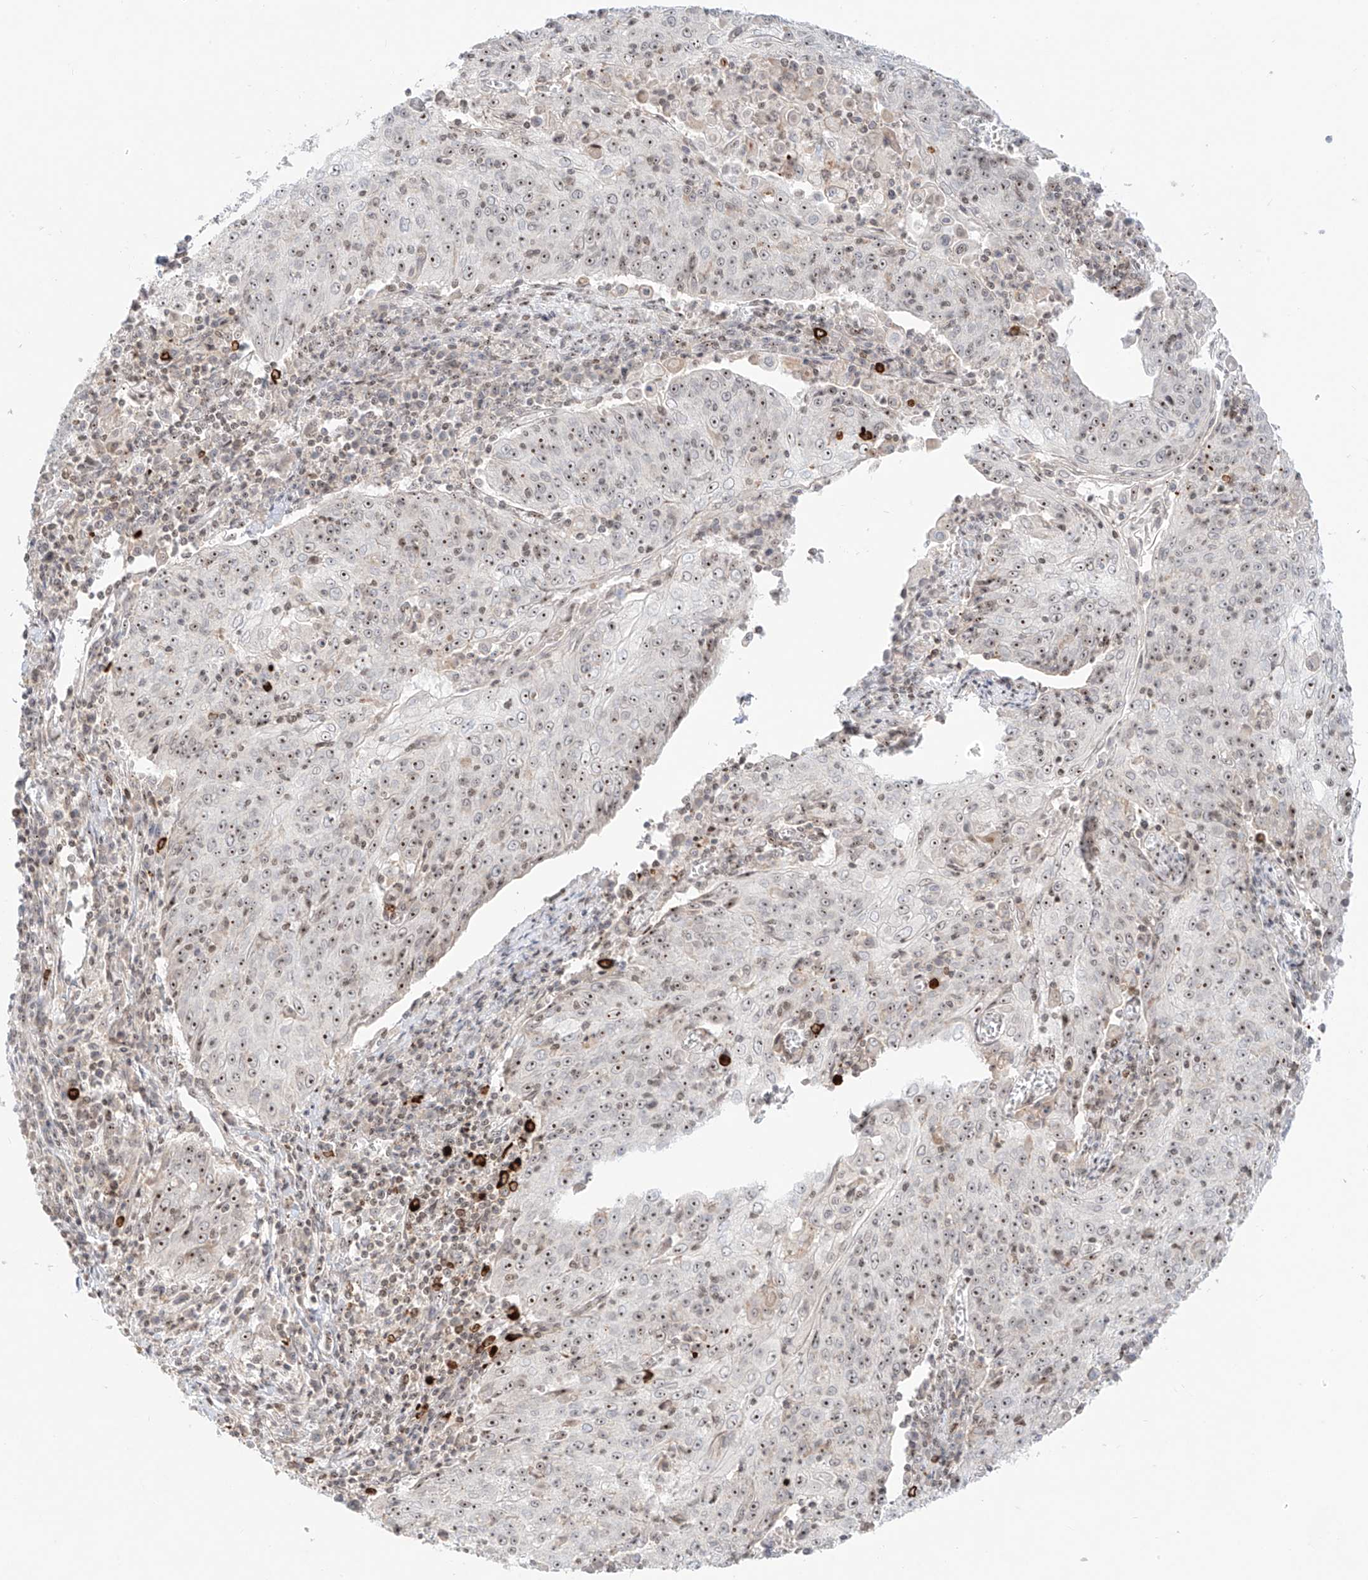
{"staining": {"intensity": "moderate", "quantity": ">75%", "location": "nuclear"}, "tissue": "cervical cancer", "cell_type": "Tumor cells", "image_type": "cancer", "snomed": [{"axis": "morphology", "description": "Squamous cell carcinoma, NOS"}, {"axis": "topography", "description": "Cervix"}], "caption": "The image reveals a brown stain indicating the presence of a protein in the nuclear of tumor cells in cervical squamous cell carcinoma.", "gene": "ZNF512", "patient": {"sex": "female", "age": 48}}